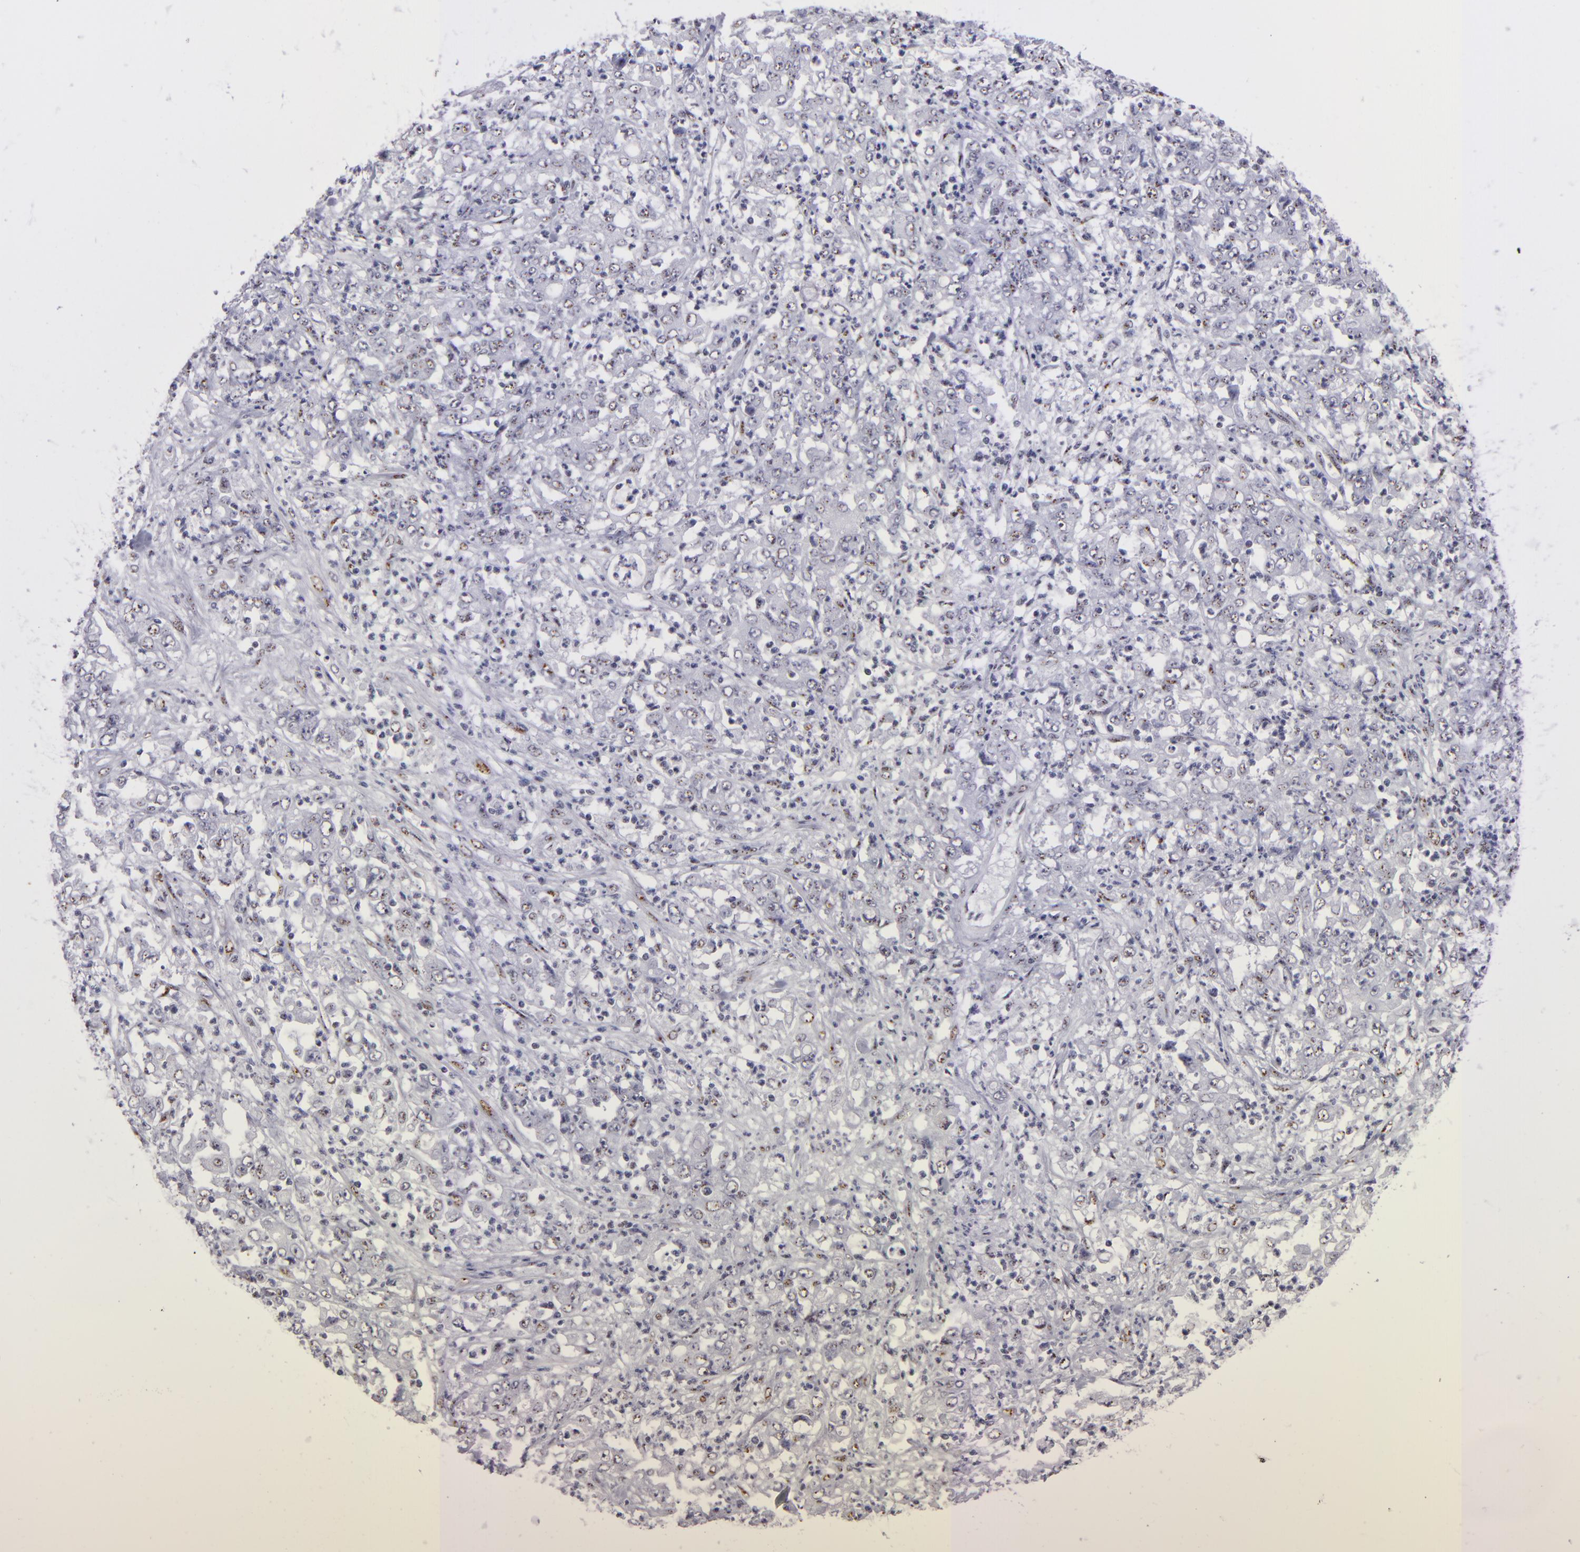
{"staining": {"intensity": "weak", "quantity": "<25%", "location": "nuclear"}, "tissue": "stomach cancer", "cell_type": "Tumor cells", "image_type": "cancer", "snomed": [{"axis": "morphology", "description": "Adenocarcinoma, NOS"}, {"axis": "topography", "description": "Stomach, lower"}], "caption": "Immunohistochemistry (IHC) of human adenocarcinoma (stomach) shows no staining in tumor cells.", "gene": "TOP3A", "patient": {"sex": "female", "age": 71}}